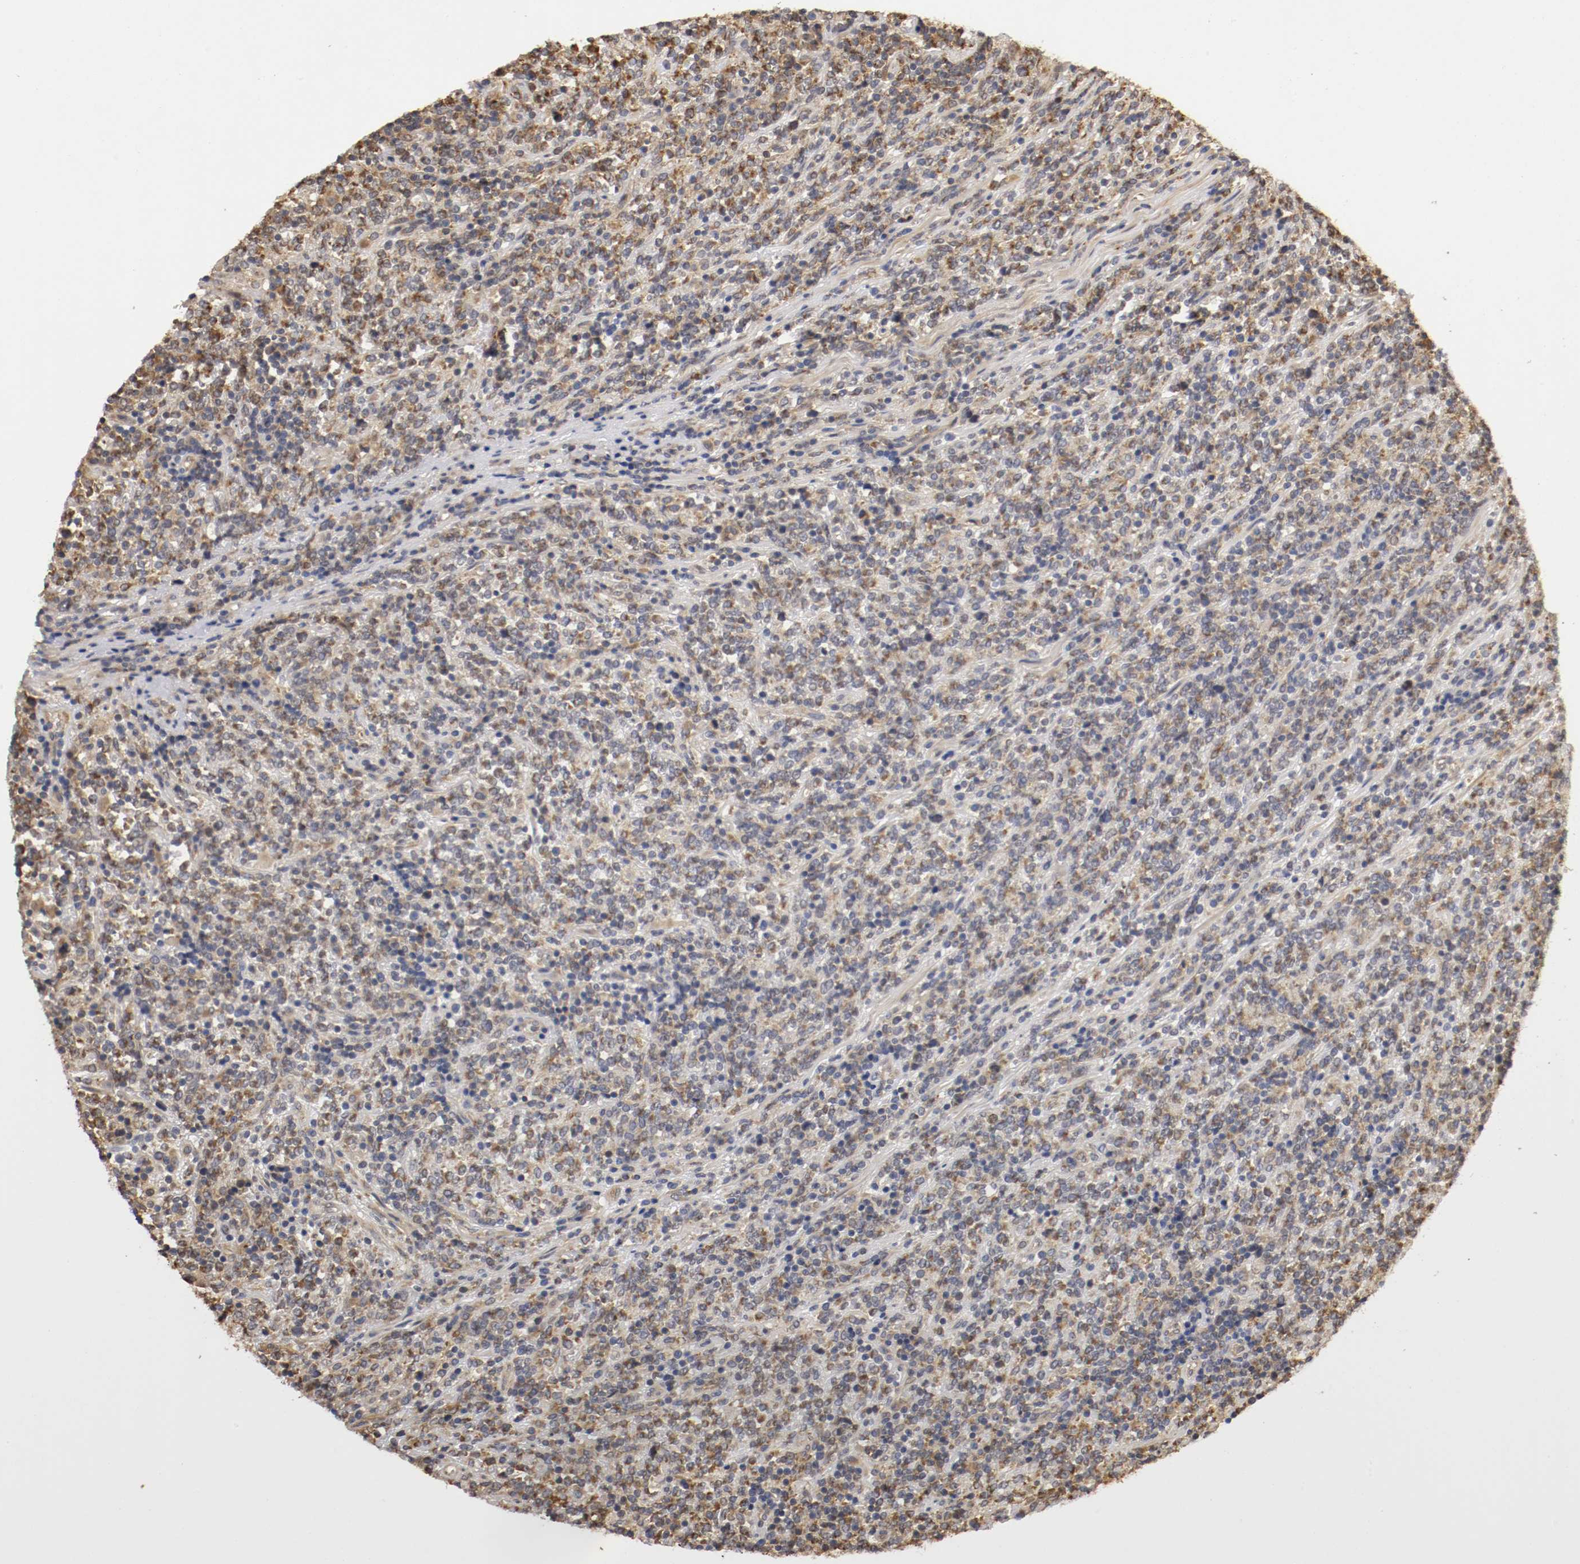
{"staining": {"intensity": "moderate", "quantity": "25%-75%", "location": "cytoplasmic/membranous"}, "tissue": "lymphoma", "cell_type": "Tumor cells", "image_type": "cancer", "snomed": [{"axis": "morphology", "description": "Malignant lymphoma, non-Hodgkin's type, High grade"}, {"axis": "topography", "description": "Soft tissue"}], "caption": "Tumor cells display moderate cytoplasmic/membranous expression in about 25%-75% of cells in high-grade malignant lymphoma, non-Hodgkin's type.", "gene": "VEZT", "patient": {"sex": "male", "age": 18}}